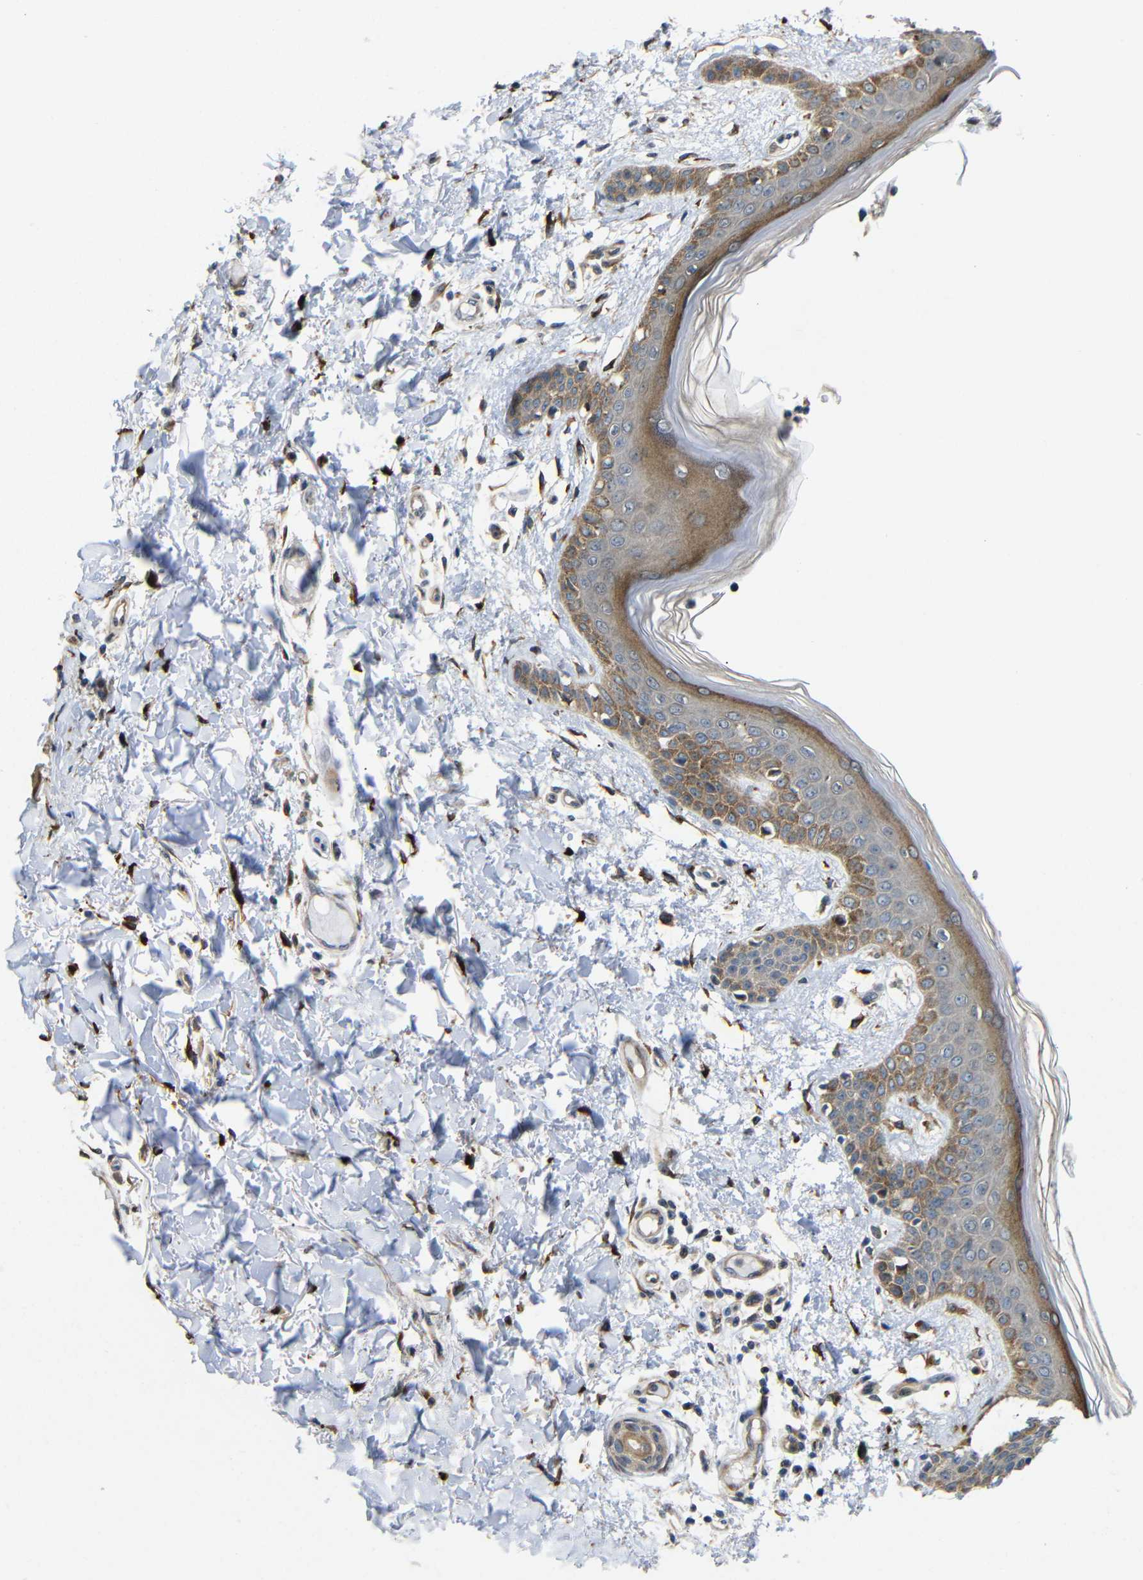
{"staining": {"intensity": "moderate", "quantity": ">75%", "location": "cytoplasmic/membranous"}, "tissue": "skin", "cell_type": "Fibroblasts", "image_type": "normal", "snomed": [{"axis": "morphology", "description": "Normal tissue, NOS"}, {"axis": "topography", "description": "Skin"}], "caption": "The histopathology image exhibits staining of unremarkable skin, revealing moderate cytoplasmic/membranous protein positivity (brown color) within fibroblasts.", "gene": "P3H2", "patient": {"sex": "male", "age": 53}}